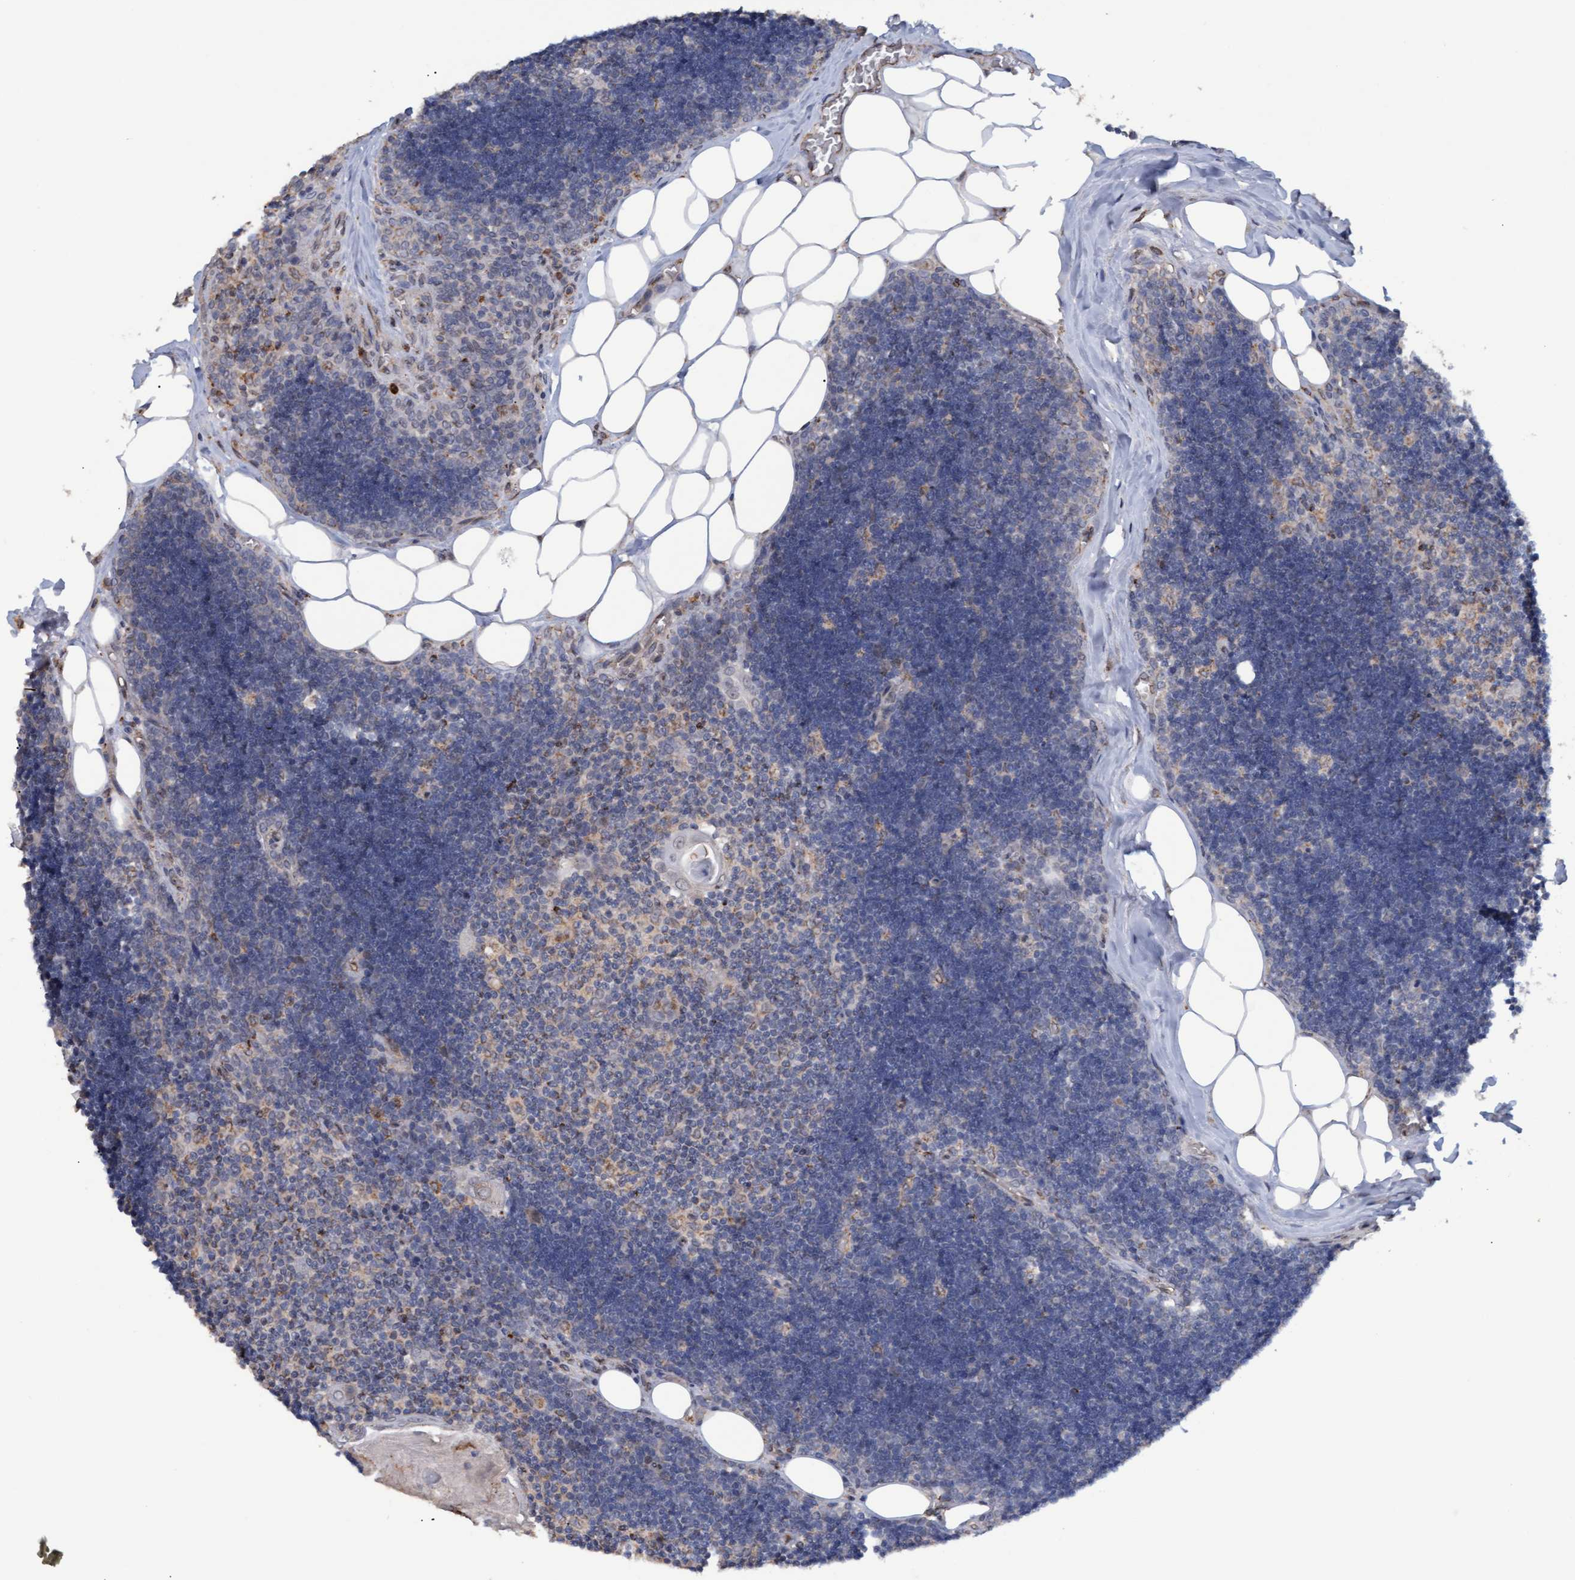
{"staining": {"intensity": "weak", "quantity": "<25%", "location": "cytoplasmic/membranous"}, "tissue": "lymph node", "cell_type": "Germinal center cells", "image_type": "normal", "snomed": [{"axis": "morphology", "description": "Normal tissue, NOS"}, {"axis": "topography", "description": "Lymph node"}], "caption": "Lymph node was stained to show a protein in brown. There is no significant expression in germinal center cells.", "gene": "MGLL", "patient": {"sex": "male", "age": 33}}